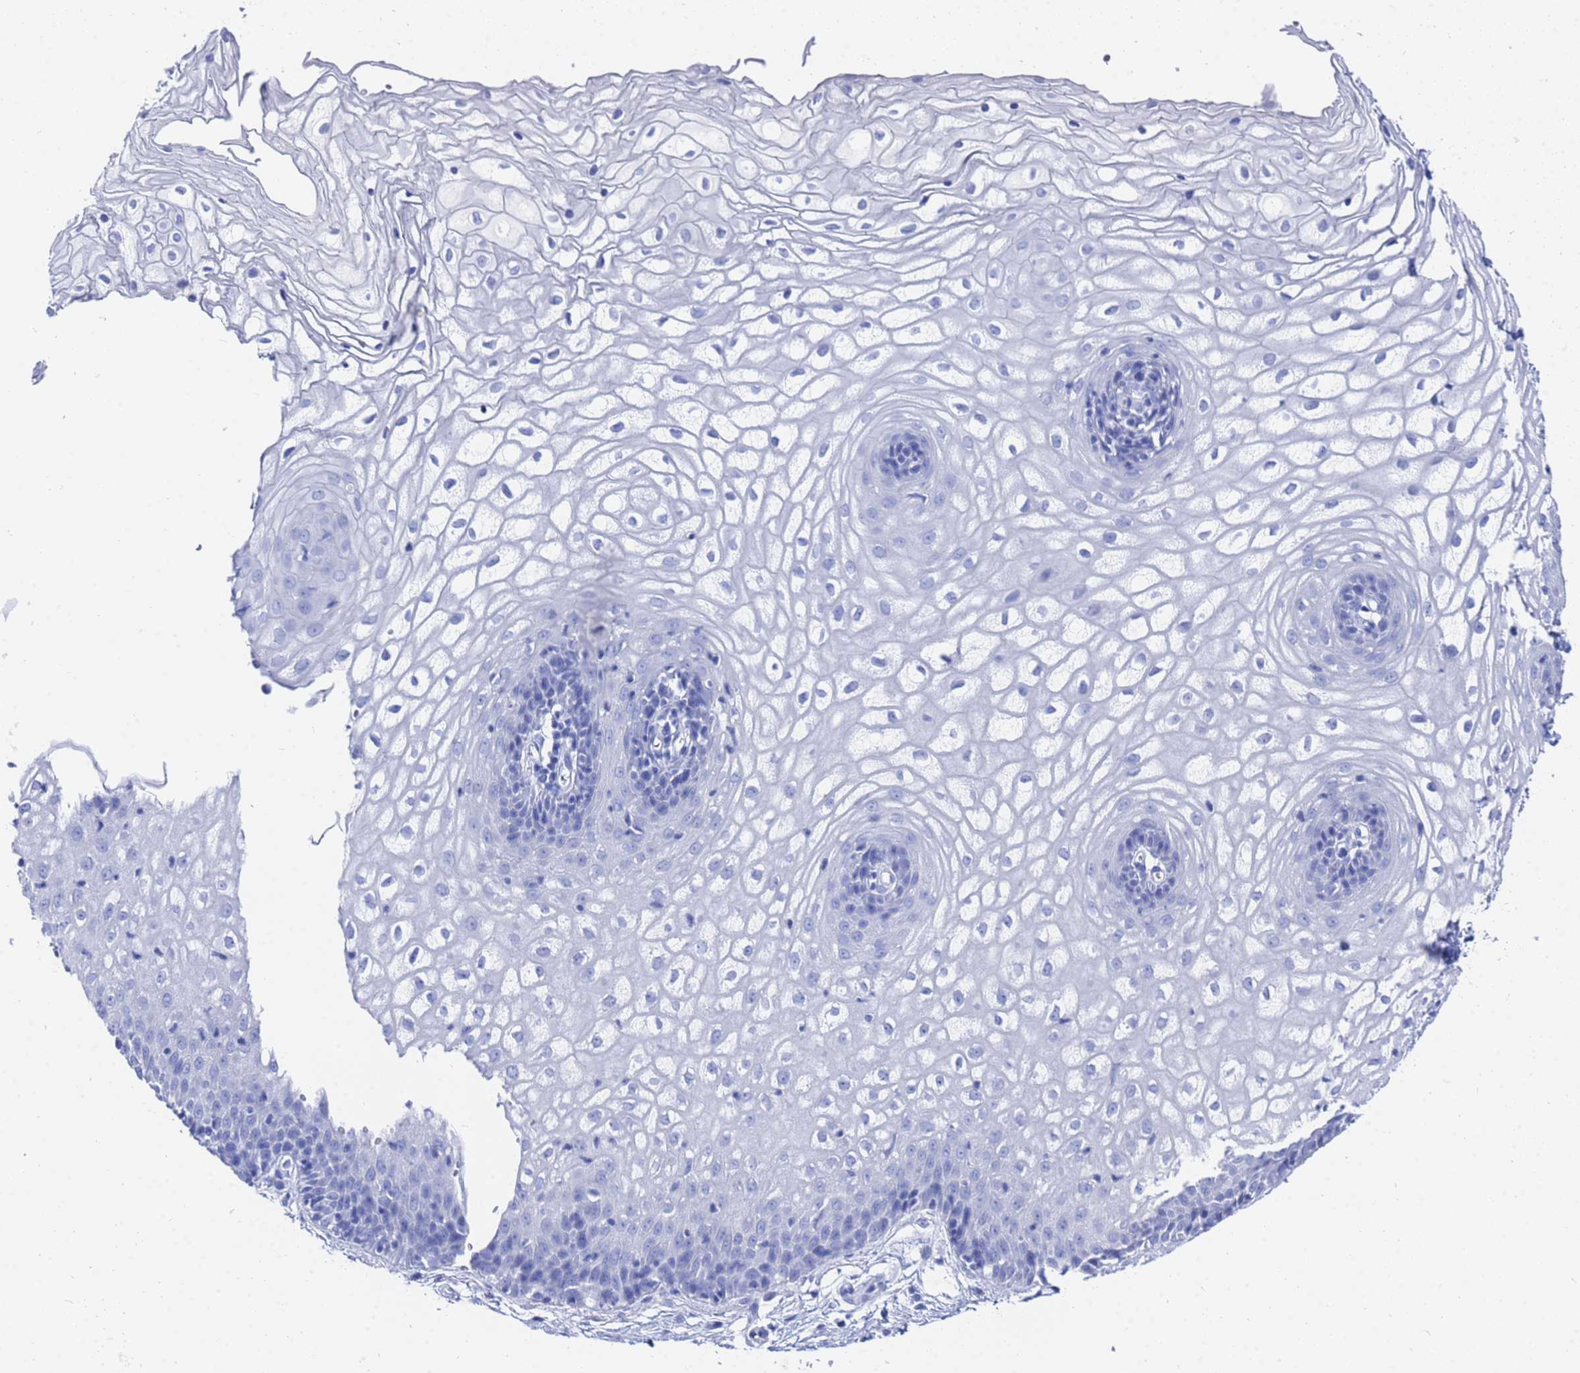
{"staining": {"intensity": "negative", "quantity": "none", "location": "none"}, "tissue": "vagina", "cell_type": "Squamous epithelial cells", "image_type": "normal", "snomed": [{"axis": "morphology", "description": "Normal tissue, NOS"}, {"axis": "topography", "description": "Vagina"}], "caption": "Immunohistochemical staining of normal vagina displays no significant staining in squamous epithelial cells. Nuclei are stained in blue.", "gene": "GGT1", "patient": {"sex": "female", "age": 34}}